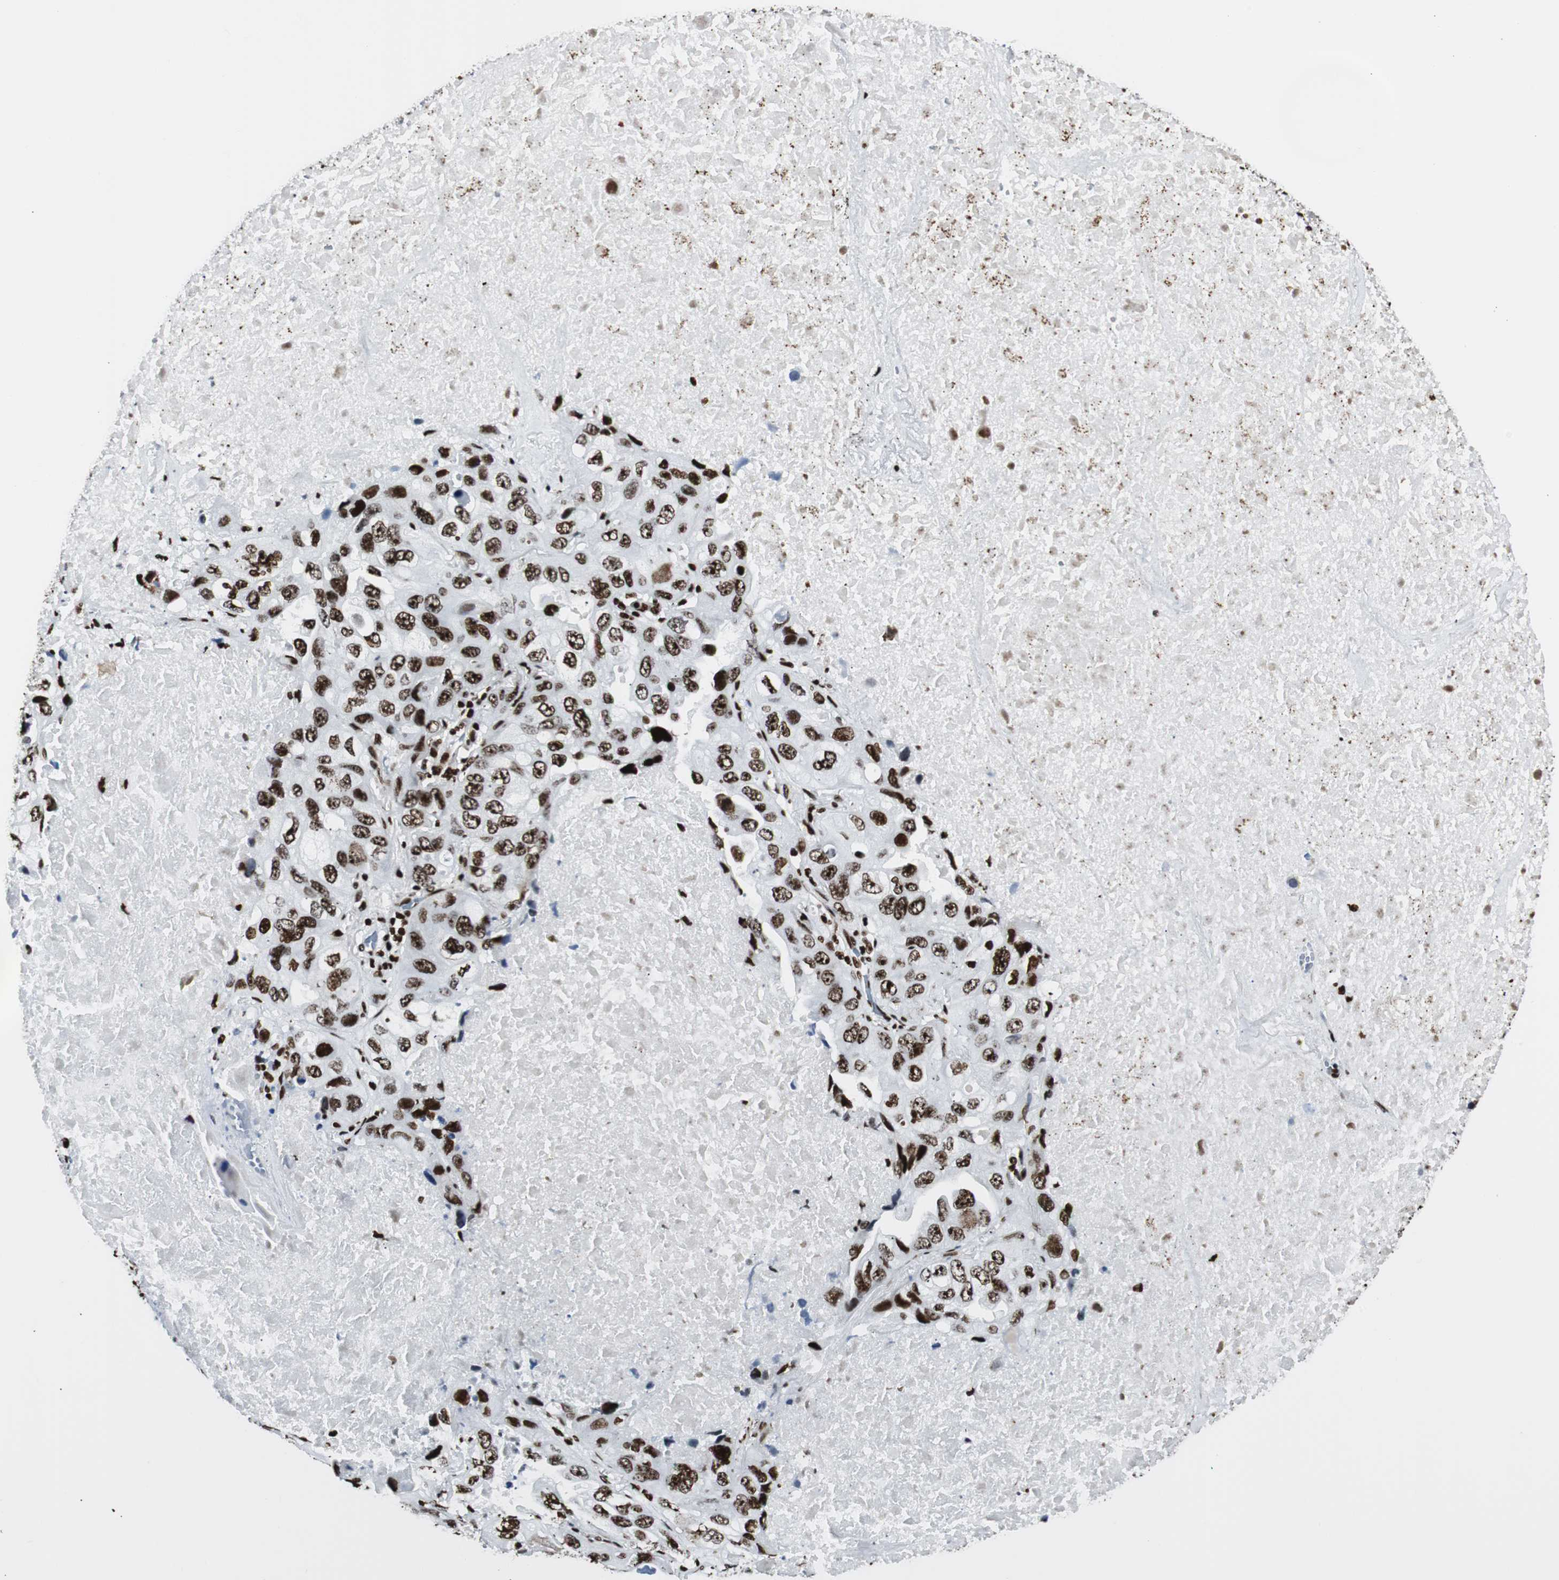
{"staining": {"intensity": "strong", "quantity": ">75%", "location": "nuclear"}, "tissue": "lung cancer", "cell_type": "Tumor cells", "image_type": "cancer", "snomed": [{"axis": "morphology", "description": "Squamous cell carcinoma, NOS"}, {"axis": "topography", "description": "Lung"}], "caption": "This is a histology image of IHC staining of lung cancer, which shows strong staining in the nuclear of tumor cells.", "gene": "NCL", "patient": {"sex": "female", "age": 73}}